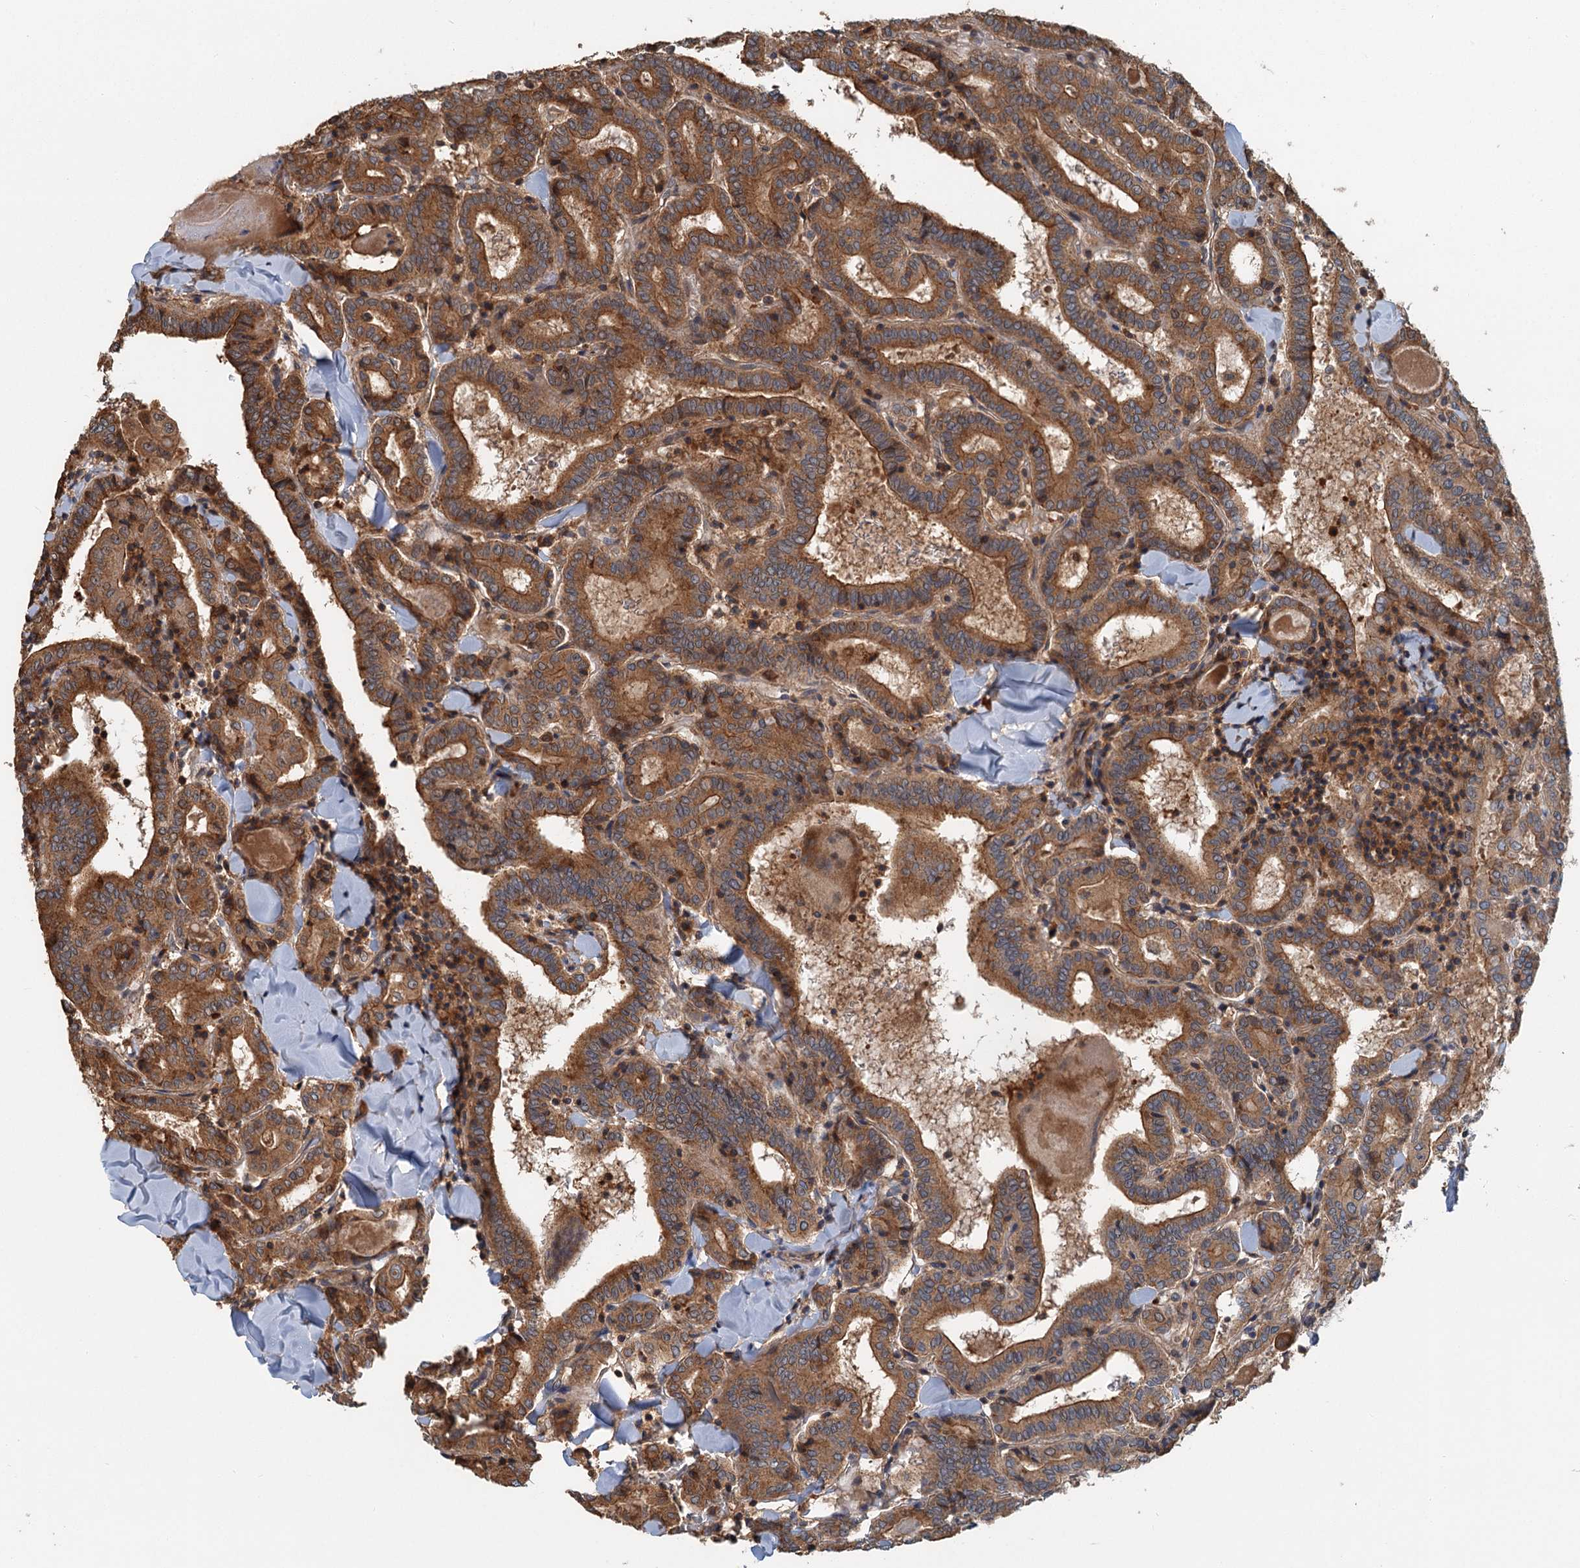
{"staining": {"intensity": "strong", "quantity": ">75%", "location": "cytoplasmic/membranous"}, "tissue": "thyroid cancer", "cell_type": "Tumor cells", "image_type": "cancer", "snomed": [{"axis": "morphology", "description": "Papillary adenocarcinoma, NOS"}, {"axis": "topography", "description": "Thyroid gland"}], "caption": "Immunohistochemical staining of thyroid cancer (papillary adenocarcinoma) reveals high levels of strong cytoplasmic/membranous expression in about >75% of tumor cells.", "gene": "ZNF527", "patient": {"sex": "female", "age": 72}}